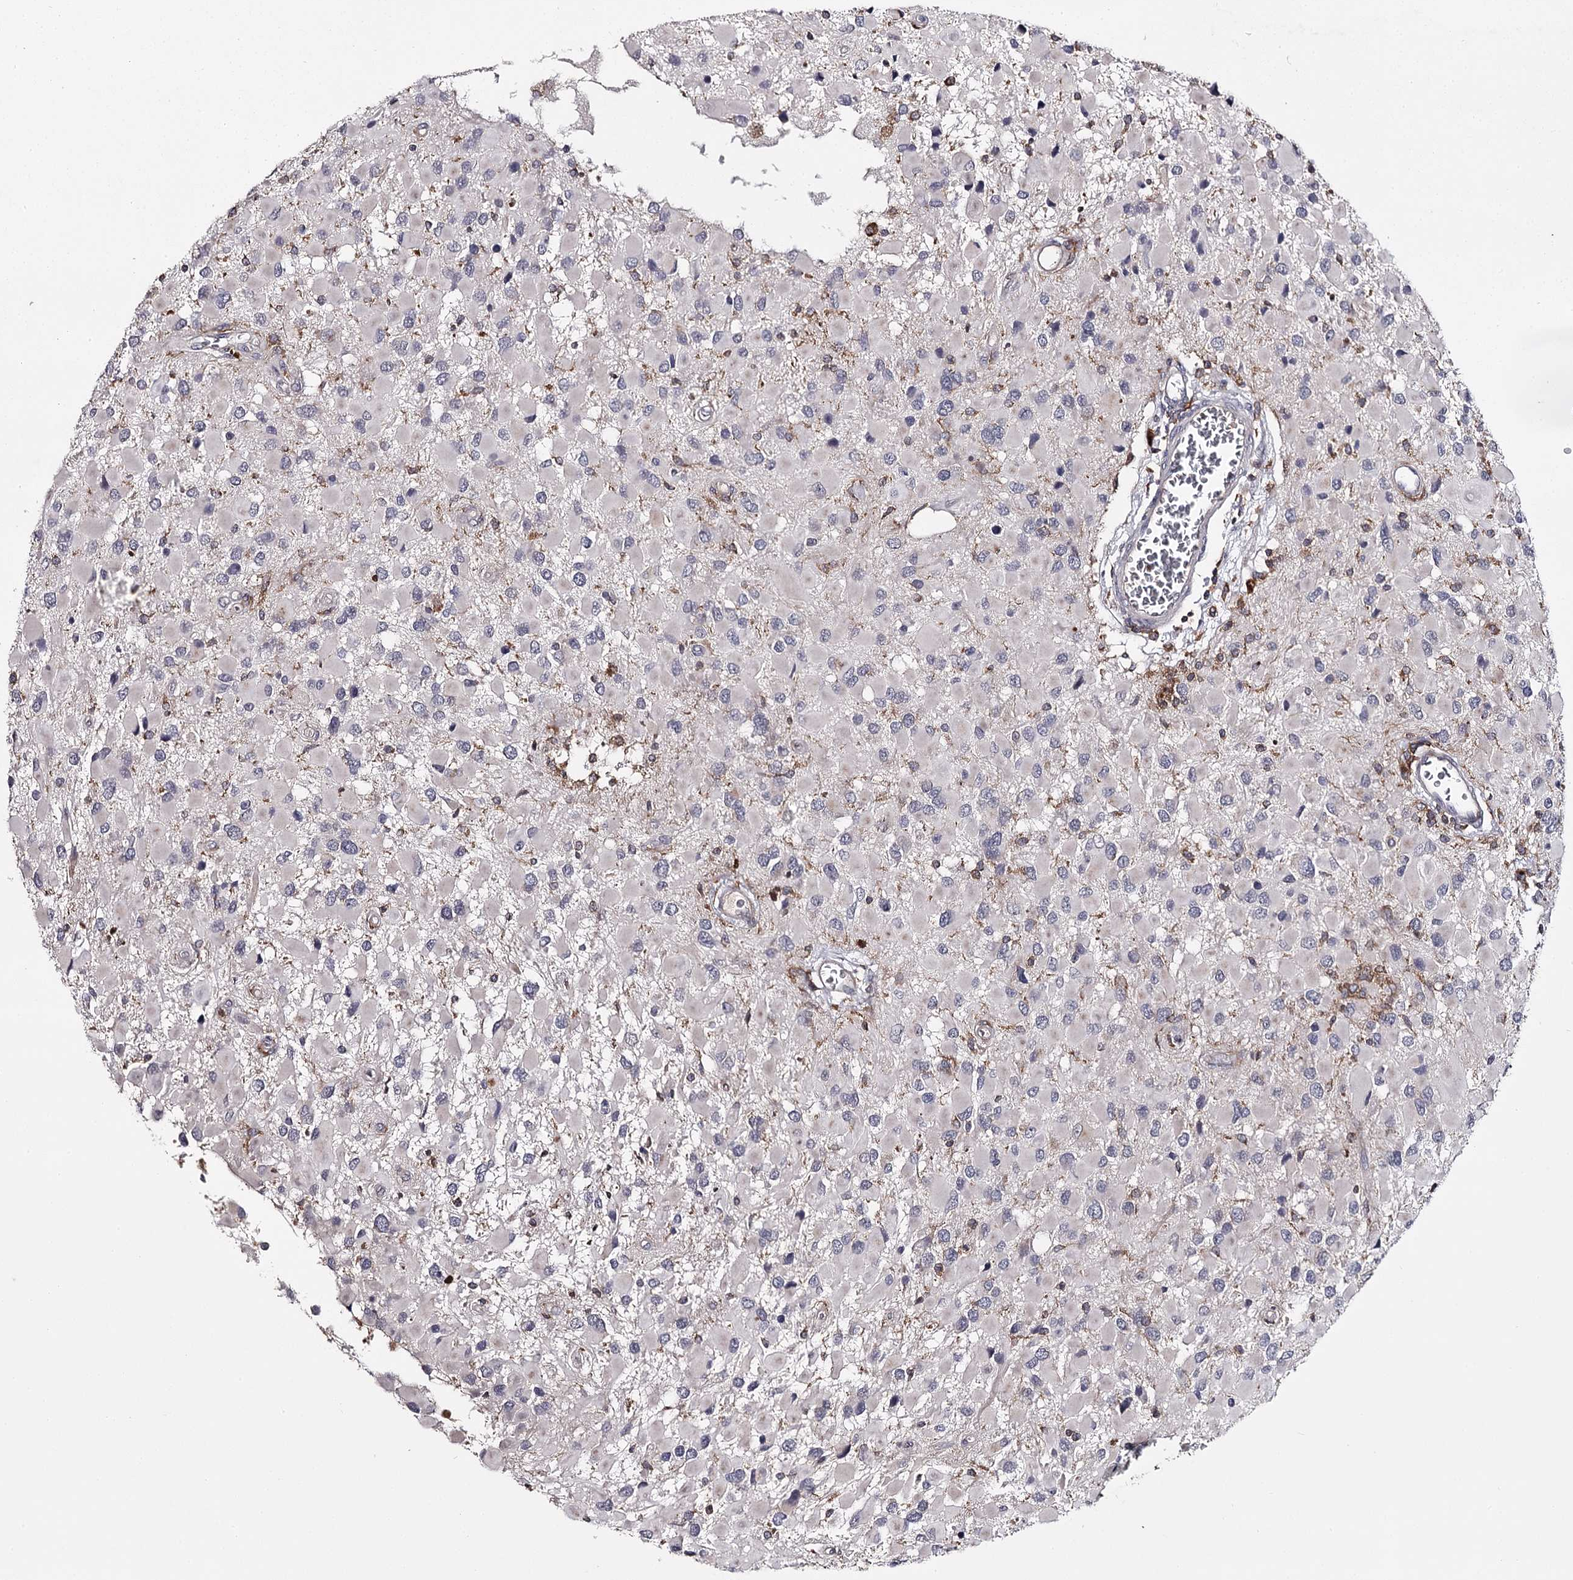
{"staining": {"intensity": "negative", "quantity": "none", "location": "none"}, "tissue": "glioma", "cell_type": "Tumor cells", "image_type": "cancer", "snomed": [{"axis": "morphology", "description": "Glioma, malignant, High grade"}, {"axis": "topography", "description": "Brain"}], "caption": "This is a histopathology image of immunohistochemistry (IHC) staining of glioma, which shows no expression in tumor cells.", "gene": "RASSF6", "patient": {"sex": "male", "age": 53}}